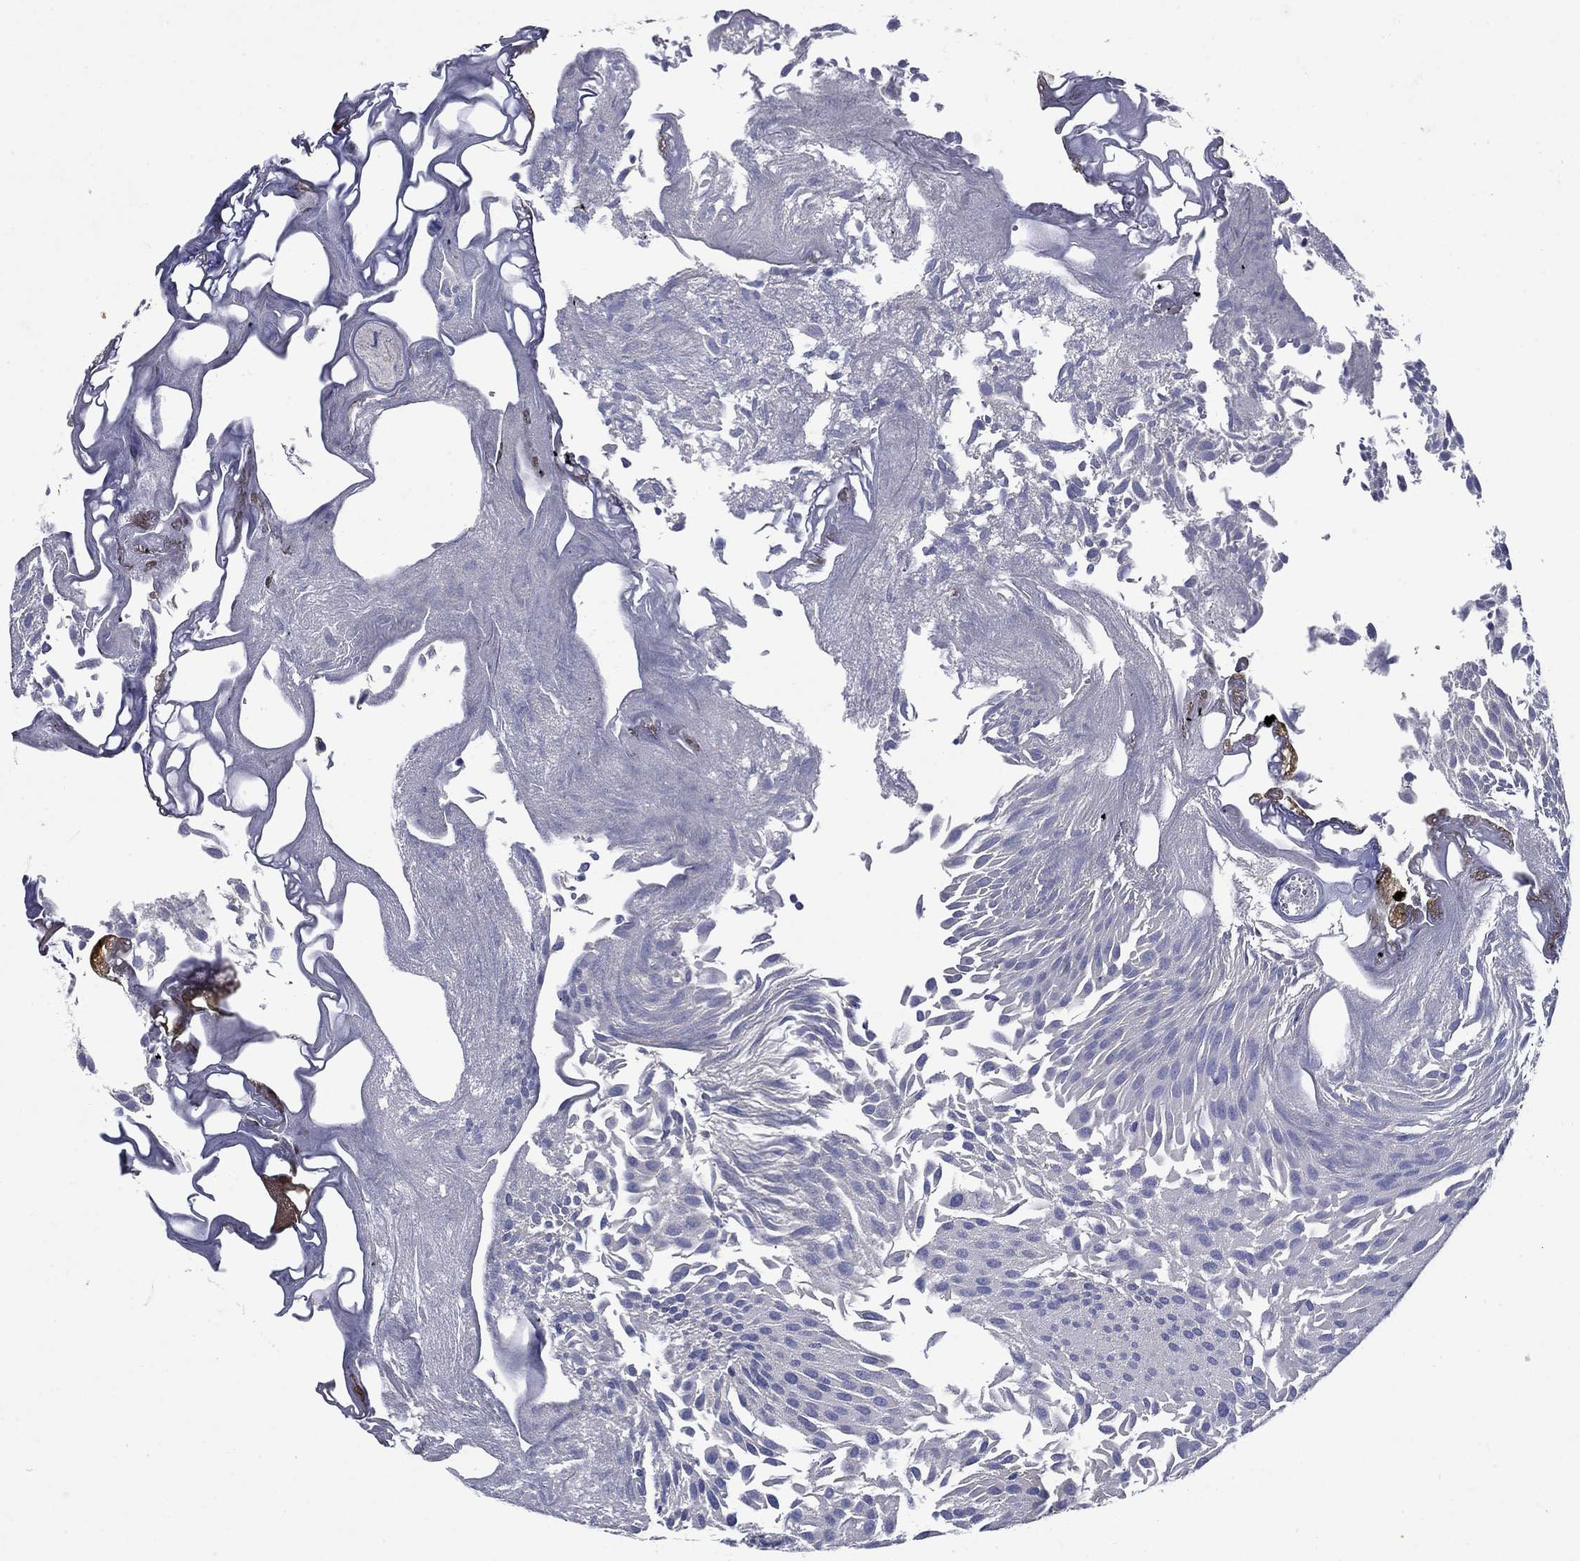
{"staining": {"intensity": "negative", "quantity": "none", "location": "none"}, "tissue": "urothelial cancer", "cell_type": "Tumor cells", "image_type": "cancer", "snomed": [{"axis": "morphology", "description": "Urothelial carcinoma, Low grade"}, {"axis": "topography", "description": "Urinary bladder"}], "caption": "Immunohistochemistry (IHC) of human urothelial cancer demonstrates no positivity in tumor cells. (IHC, brightfield microscopy, high magnification).", "gene": "SULT2B1", "patient": {"sex": "male", "age": 52}}